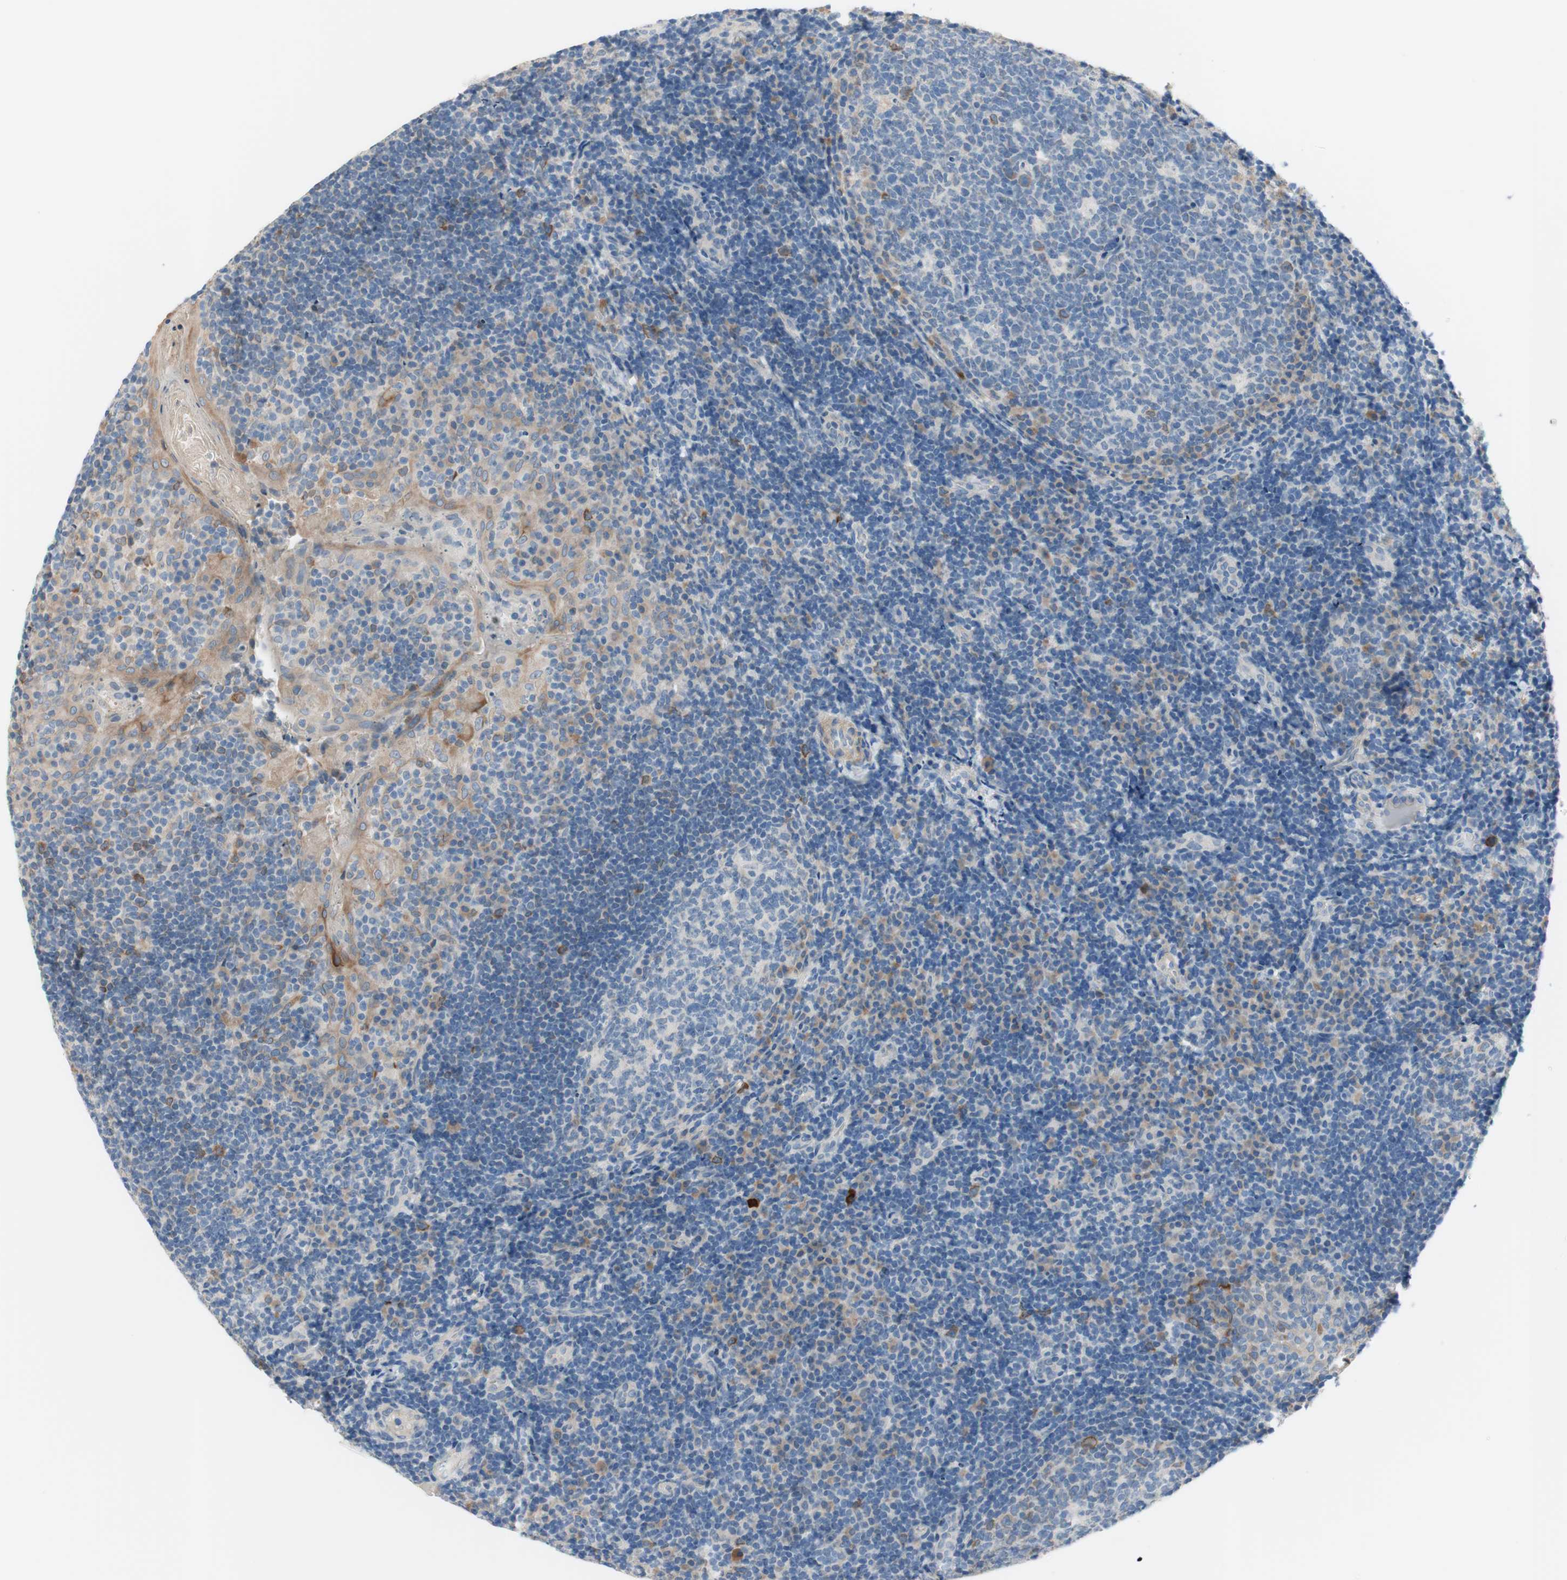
{"staining": {"intensity": "moderate", "quantity": "<25%", "location": "cytoplasmic/membranous"}, "tissue": "tonsil", "cell_type": "Germinal center cells", "image_type": "normal", "snomed": [{"axis": "morphology", "description": "Normal tissue, NOS"}, {"axis": "topography", "description": "Tonsil"}], "caption": "High-magnification brightfield microscopy of benign tonsil stained with DAB (brown) and counterstained with hematoxylin (blue). germinal center cells exhibit moderate cytoplasmic/membranous expression is identified in about<25% of cells.", "gene": "FDFT1", "patient": {"sex": "female", "age": 40}}